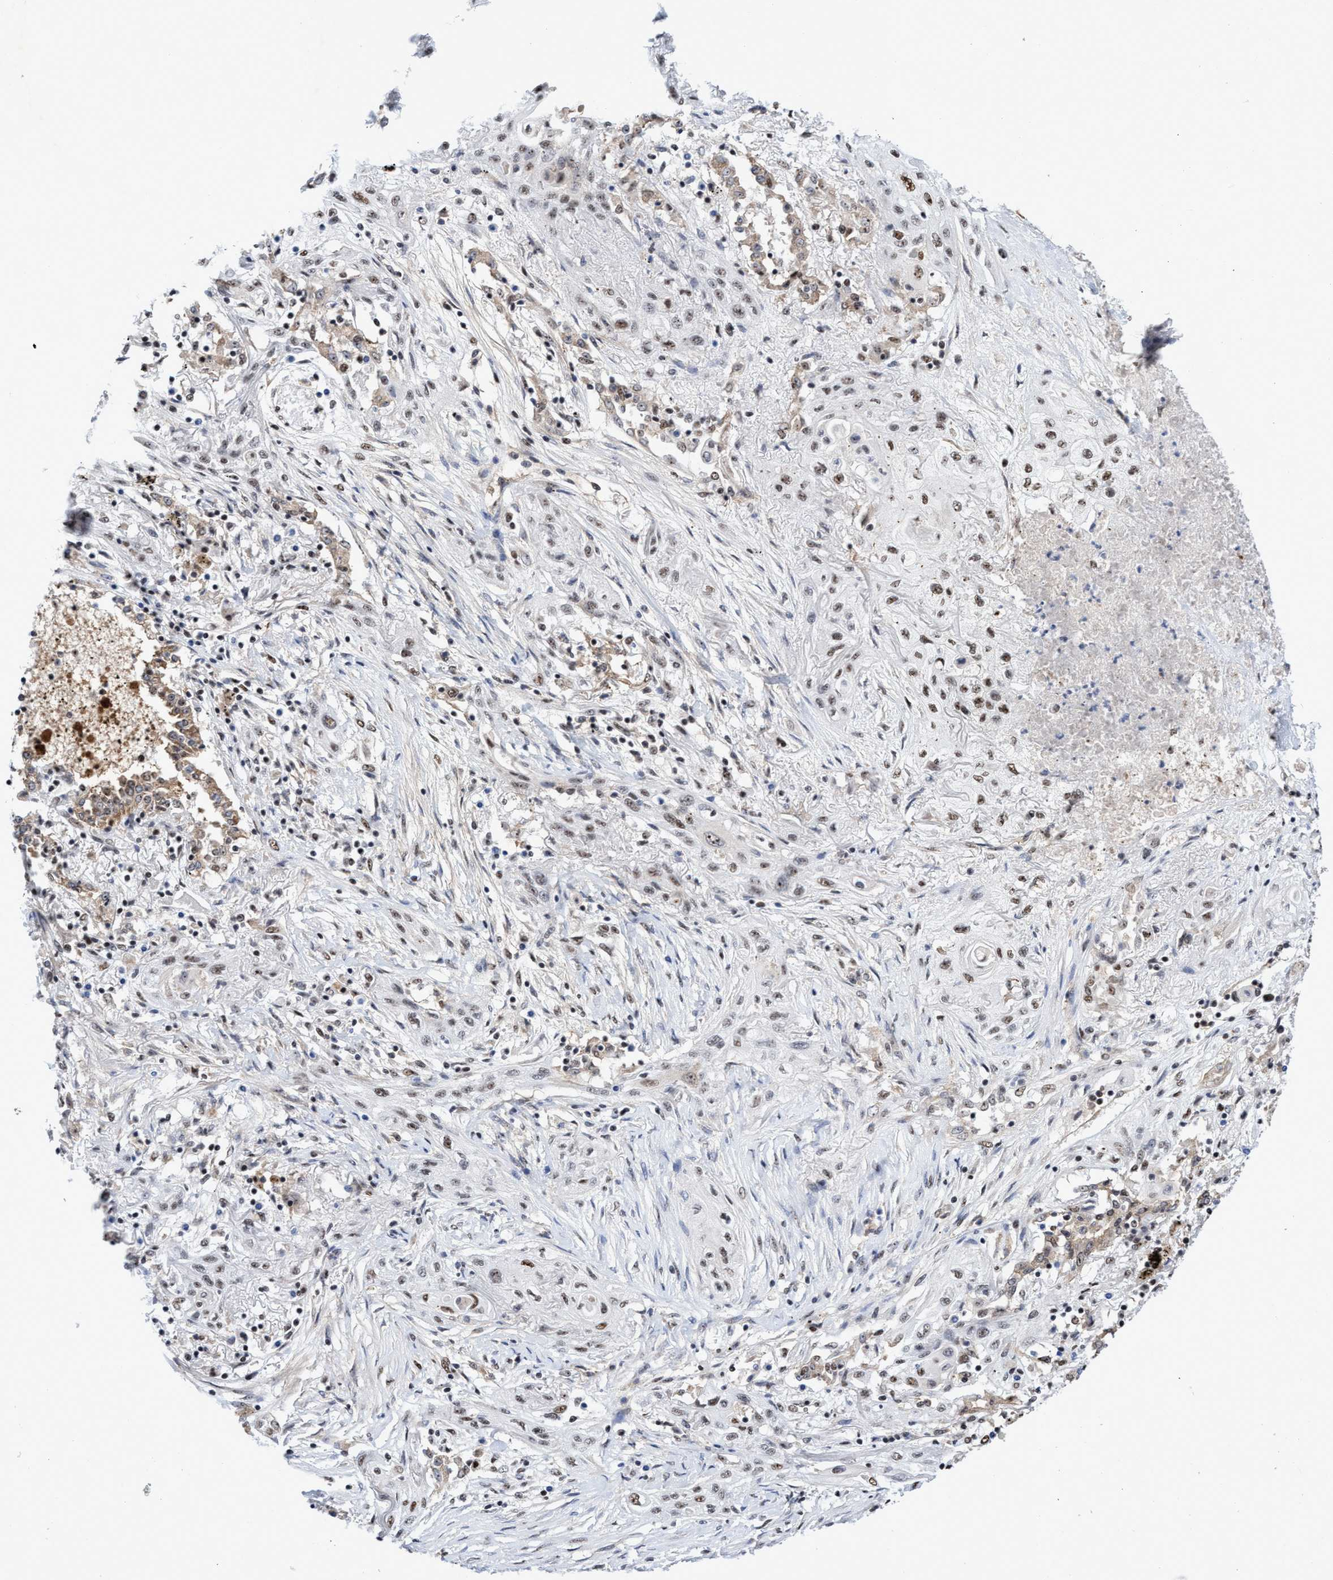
{"staining": {"intensity": "weak", "quantity": ">75%", "location": "nuclear"}, "tissue": "lung cancer", "cell_type": "Tumor cells", "image_type": "cancer", "snomed": [{"axis": "morphology", "description": "Squamous cell carcinoma, NOS"}, {"axis": "topography", "description": "Lung"}], "caption": "Protein expression analysis of lung cancer displays weak nuclear staining in approximately >75% of tumor cells.", "gene": "EFCAB10", "patient": {"sex": "female", "age": 47}}